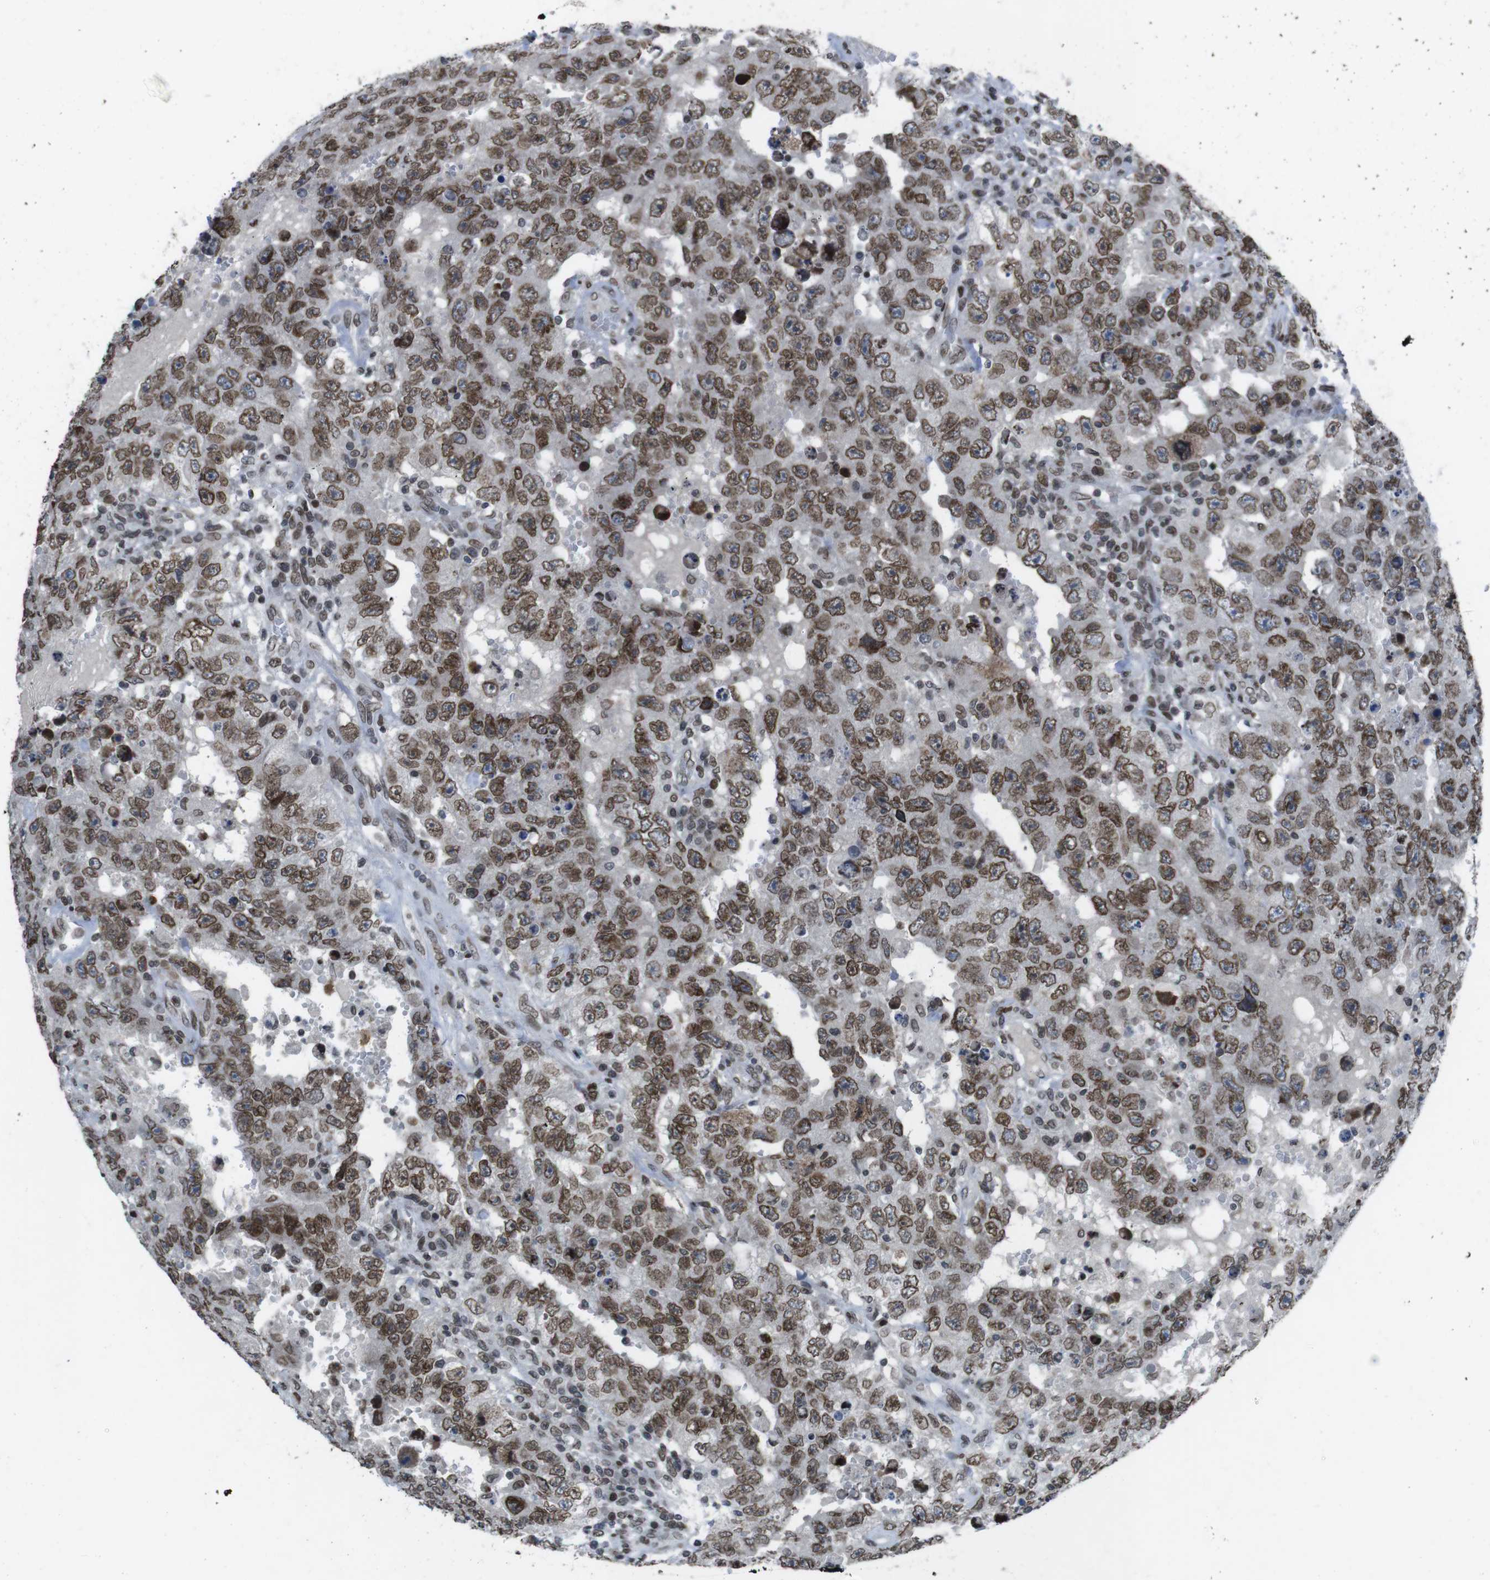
{"staining": {"intensity": "moderate", "quantity": ">75%", "location": "cytoplasmic/membranous,nuclear"}, "tissue": "testis cancer", "cell_type": "Tumor cells", "image_type": "cancer", "snomed": [{"axis": "morphology", "description": "Carcinoma, Embryonal, NOS"}, {"axis": "topography", "description": "Testis"}], "caption": "An immunohistochemistry (IHC) photomicrograph of tumor tissue is shown. Protein staining in brown highlights moderate cytoplasmic/membranous and nuclear positivity in embryonal carcinoma (testis) within tumor cells. Using DAB (brown) and hematoxylin (blue) stains, captured at high magnification using brightfield microscopy.", "gene": "MAD1L1", "patient": {"sex": "male", "age": 26}}